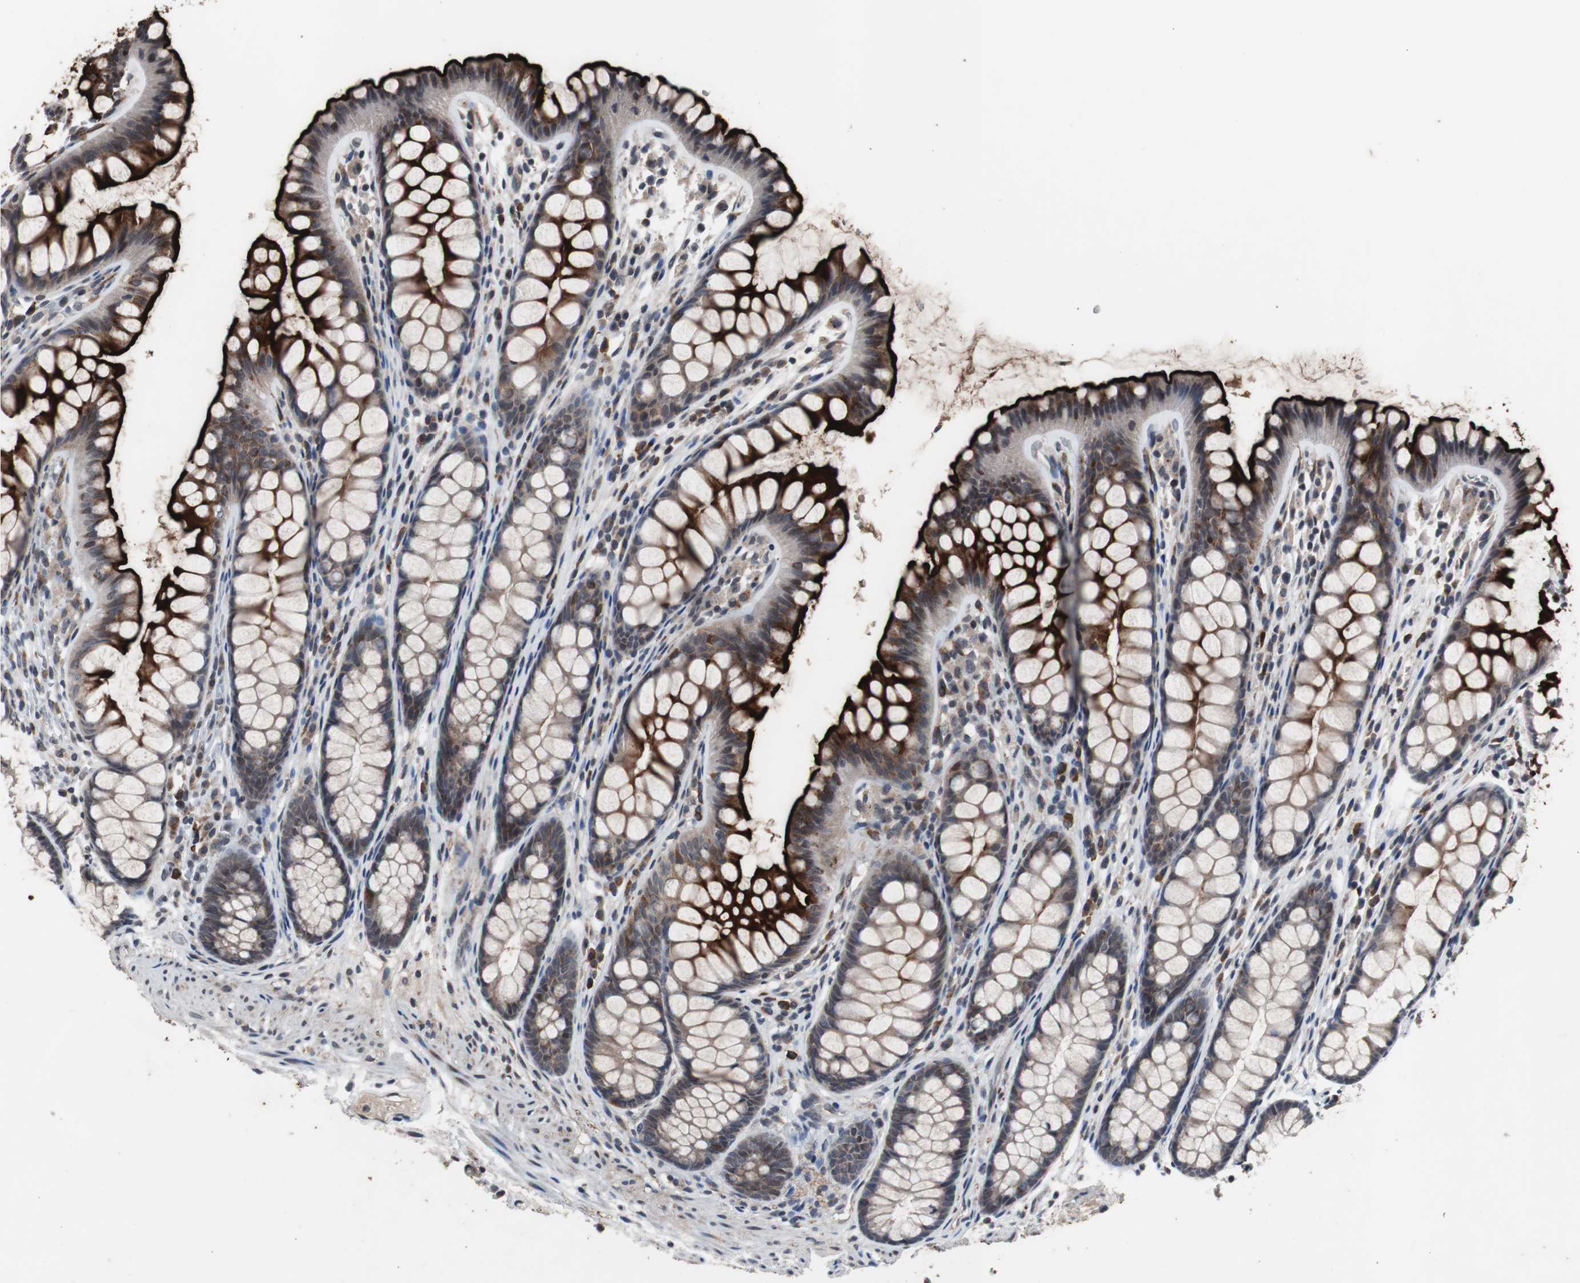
{"staining": {"intensity": "negative", "quantity": "none", "location": "none"}, "tissue": "colon", "cell_type": "Endothelial cells", "image_type": "normal", "snomed": [{"axis": "morphology", "description": "Normal tissue, NOS"}, {"axis": "topography", "description": "Colon"}], "caption": "Immunohistochemistry image of benign human colon stained for a protein (brown), which shows no staining in endothelial cells. (IHC, brightfield microscopy, high magnification).", "gene": "CRADD", "patient": {"sex": "female", "age": 55}}